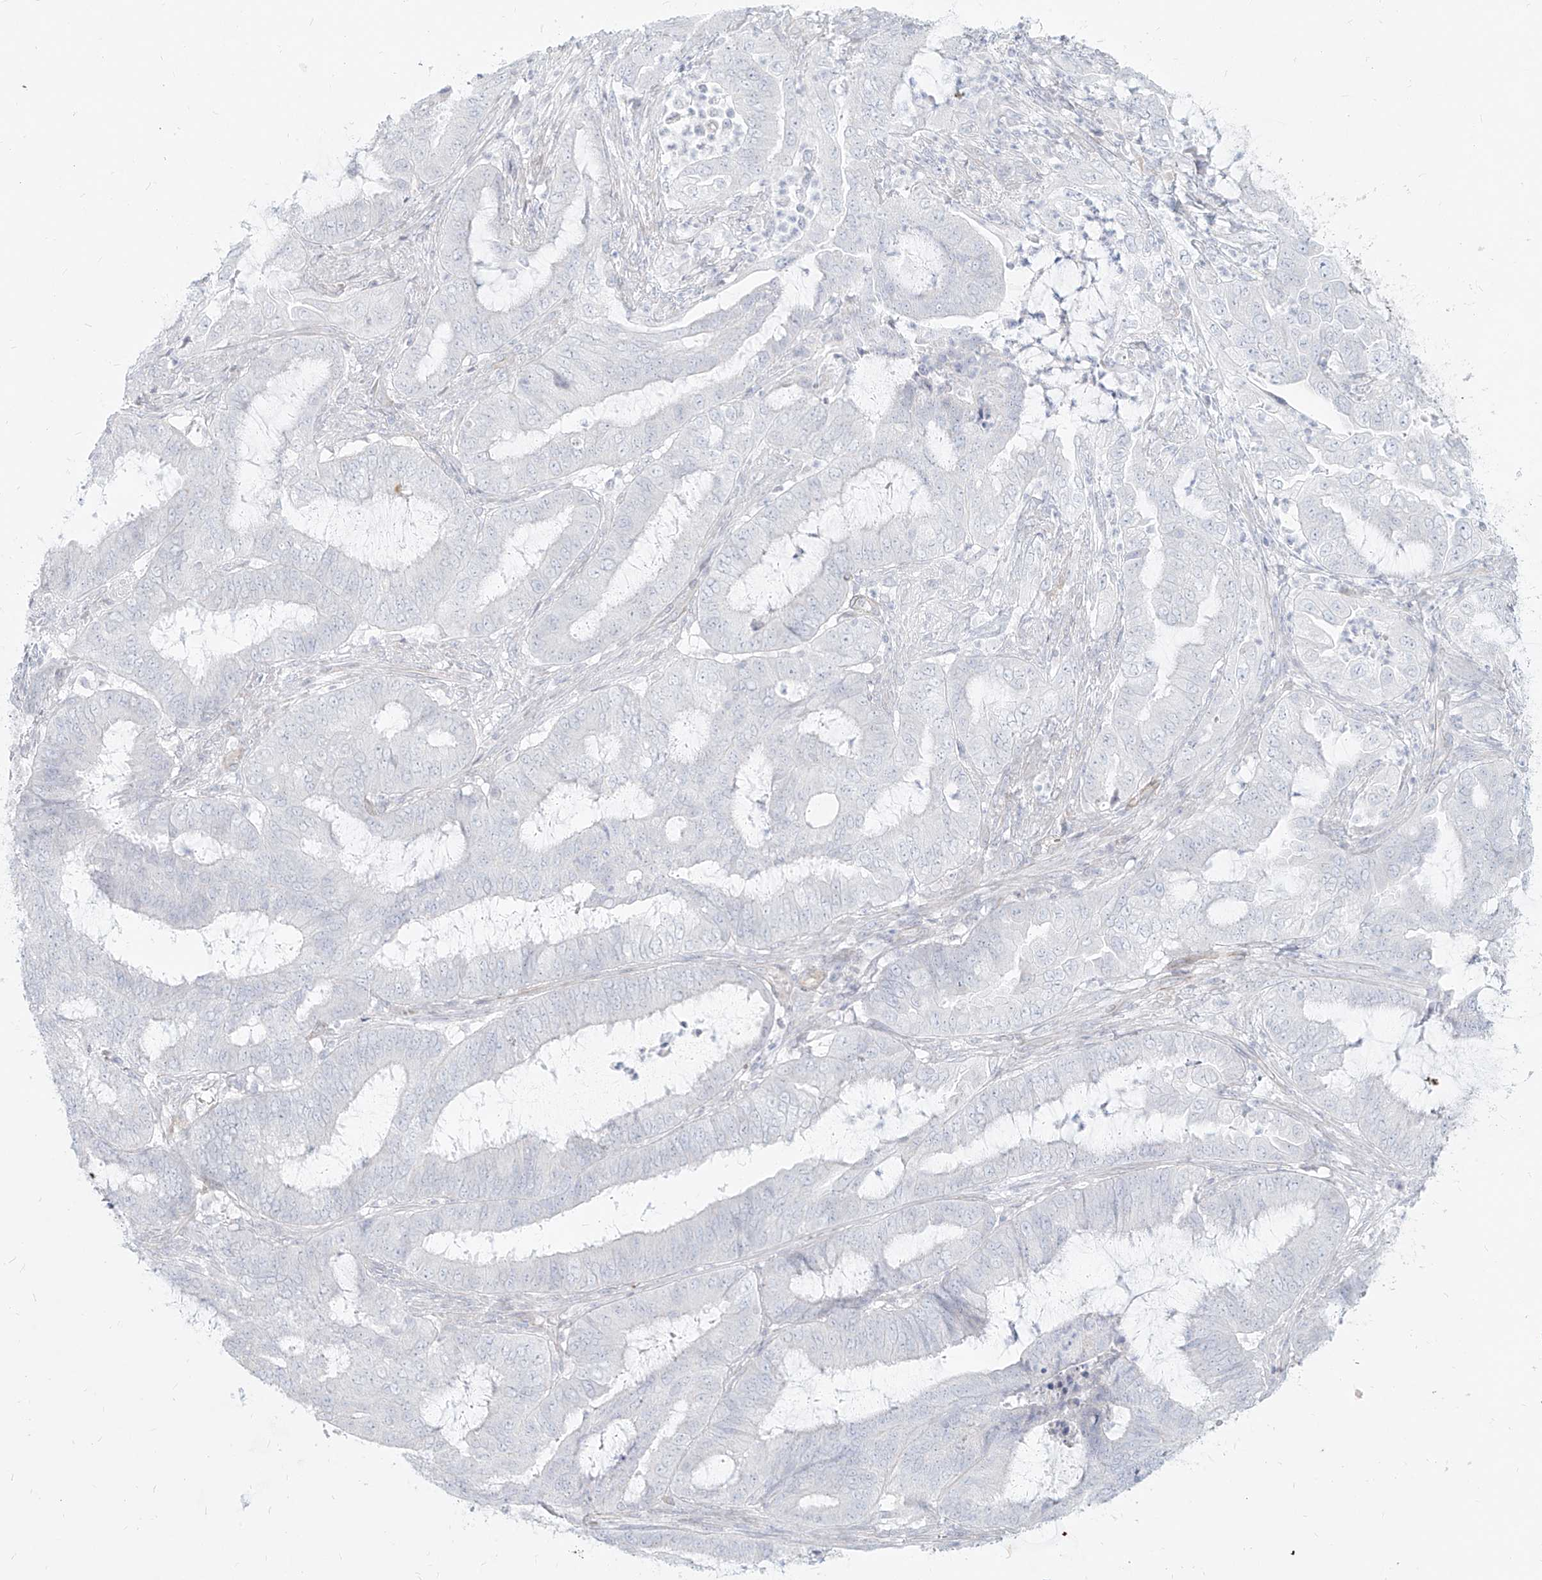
{"staining": {"intensity": "negative", "quantity": "none", "location": "none"}, "tissue": "endometrial cancer", "cell_type": "Tumor cells", "image_type": "cancer", "snomed": [{"axis": "morphology", "description": "Adenocarcinoma, NOS"}, {"axis": "topography", "description": "Endometrium"}], "caption": "Tumor cells show no significant positivity in endometrial adenocarcinoma.", "gene": "ITPKB", "patient": {"sex": "female", "age": 51}}